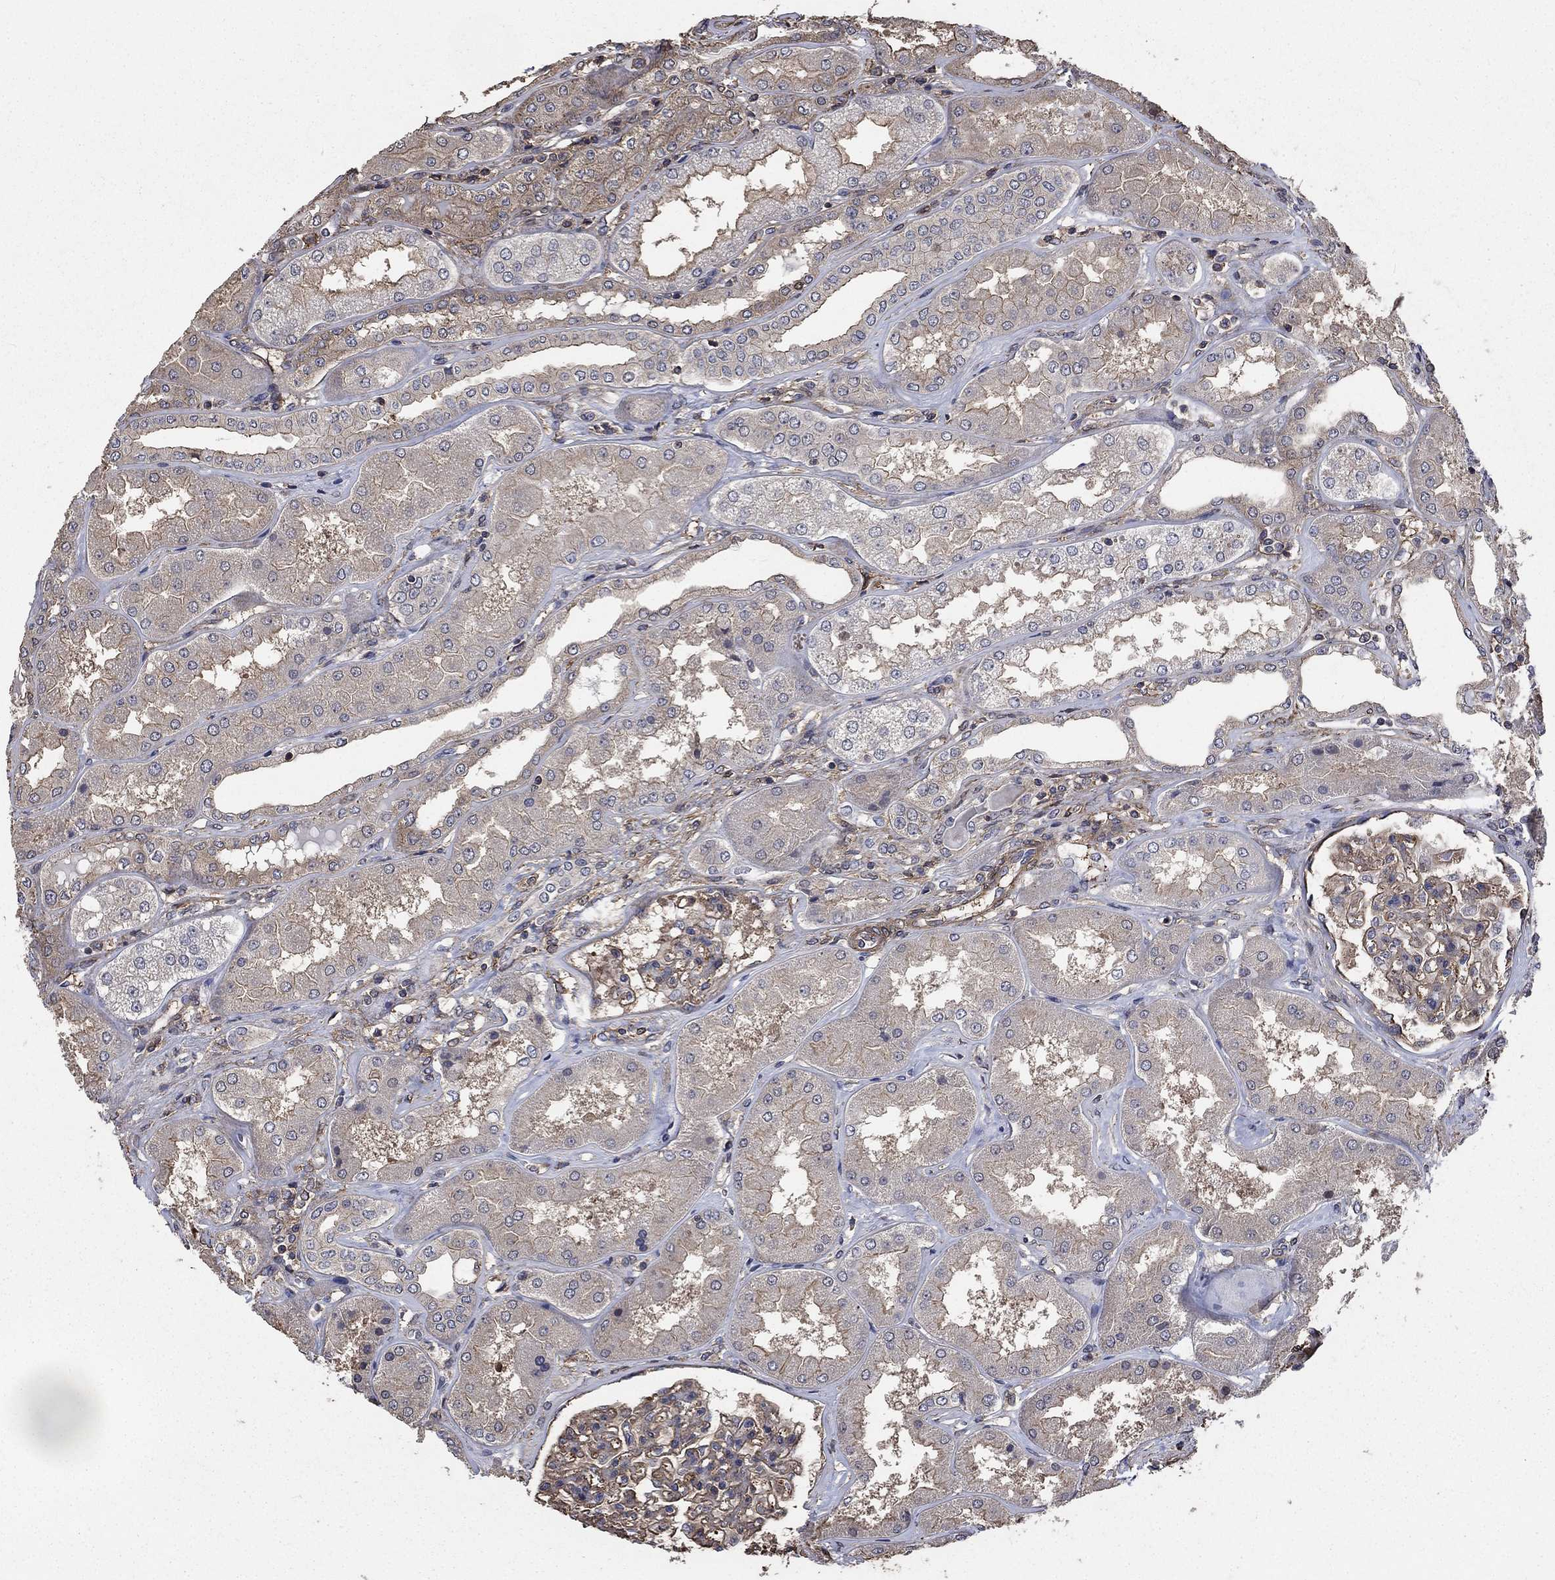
{"staining": {"intensity": "moderate", "quantity": "<25%", "location": "cytoplasmic/membranous"}, "tissue": "kidney", "cell_type": "Cells in glomeruli", "image_type": "normal", "snomed": [{"axis": "morphology", "description": "Normal tissue, NOS"}, {"axis": "topography", "description": "Kidney"}], "caption": "IHC photomicrograph of unremarkable kidney: kidney stained using immunohistochemistry exhibits low levels of moderate protein expression localized specifically in the cytoplasmic/membranous of cells in glomeruli, appearing as a cytoplasmic/membranous brown color.", "gene": "PDE3A", "patient": {"sex": "female", "age": 56}}